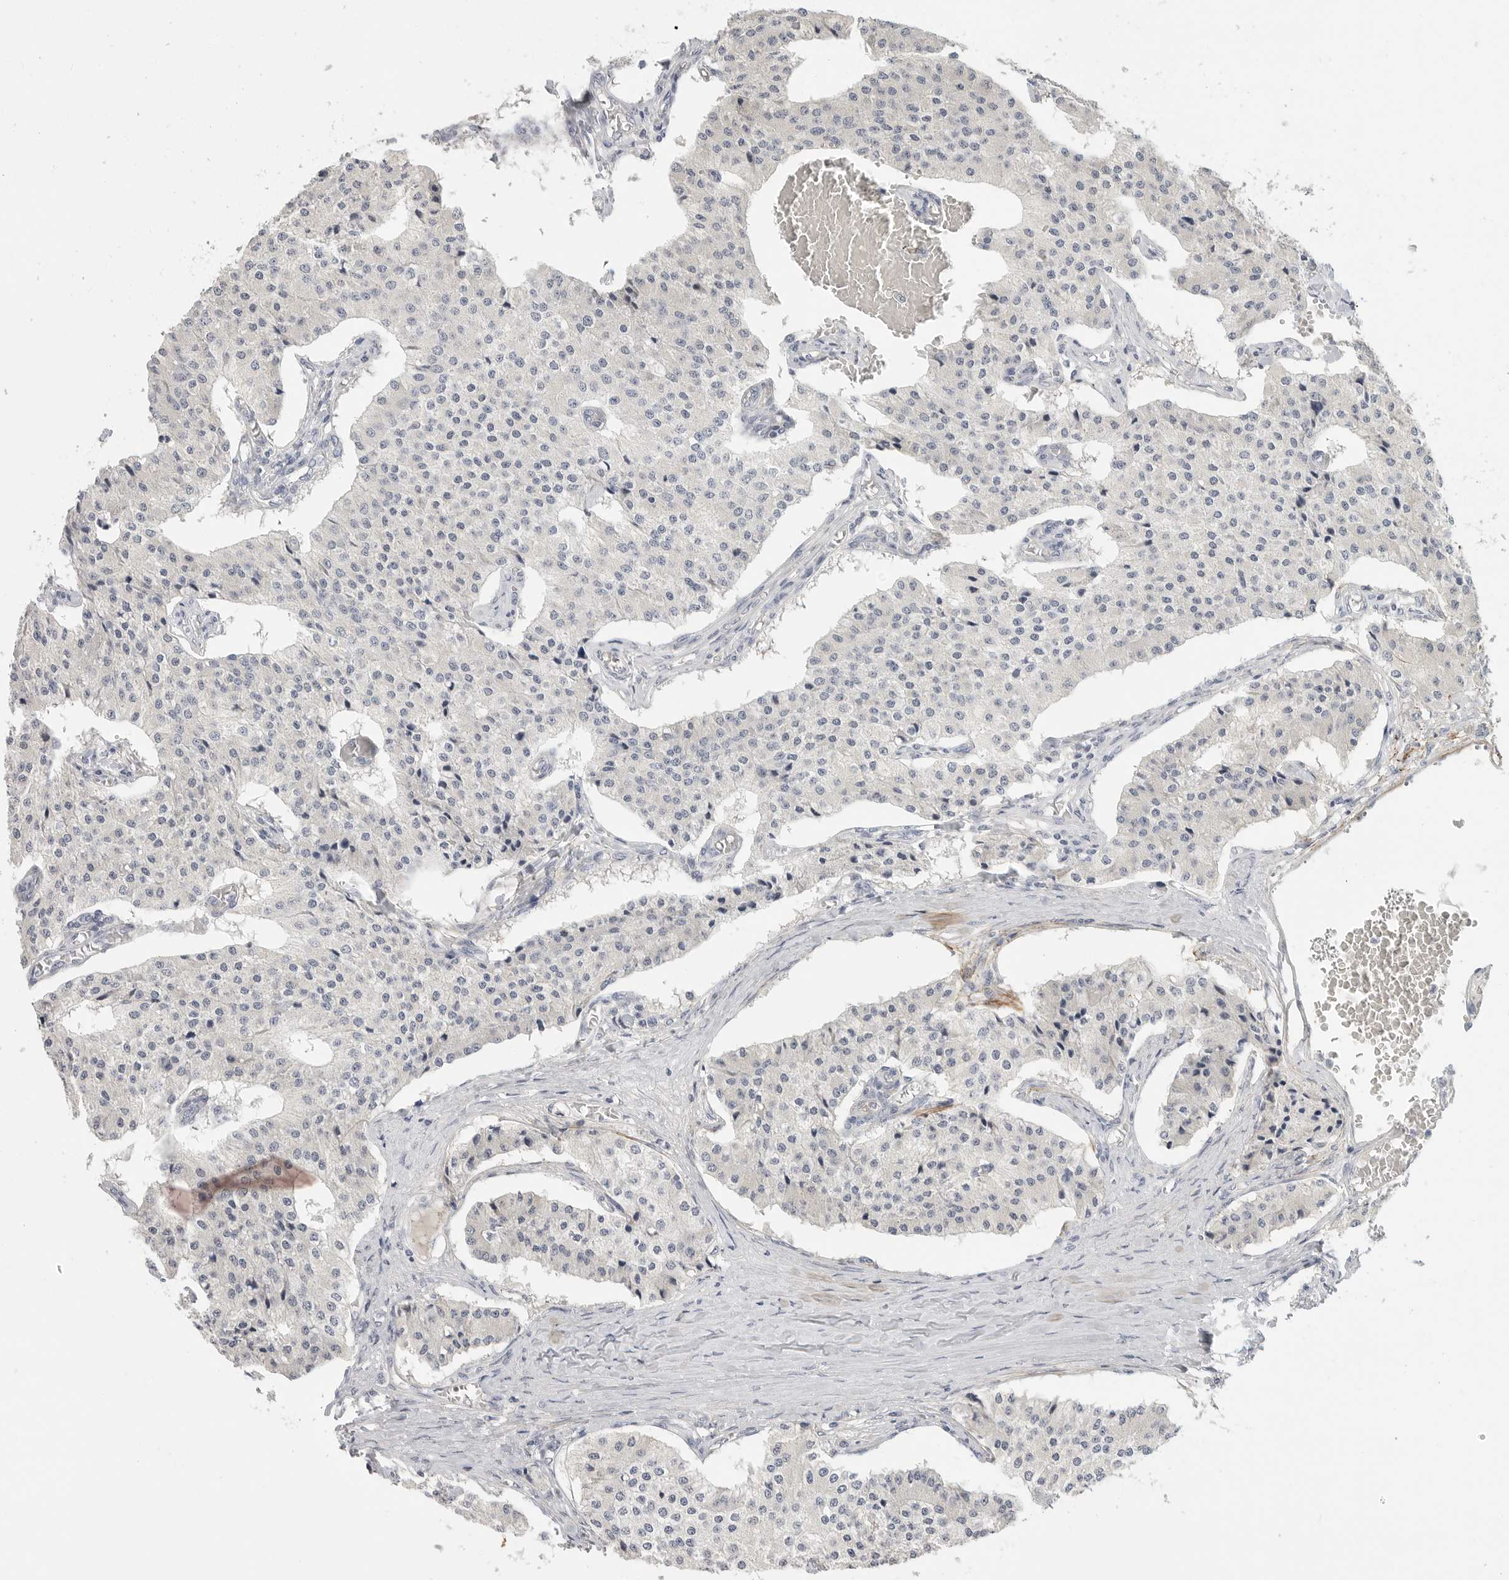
{"staining": {"intensity": "negative", "quantity": "none", "location": "none"}, "tissue": "carcinoid", "cell_type": "Tumor cells", "image_type": "cancer", "snomed": [{"axis": "morphology", "description": "Carcinoid, malignant, NOS"}, {"axis": "topography", "description": "Colon"}], "caption": "Immunohistochemistry image of carcinoid (malignant) stained for a protein (brown), which reveals no staining in tumor cells.", "gene": "FBN2", "patient": {"sex": "female", "age": 52}}